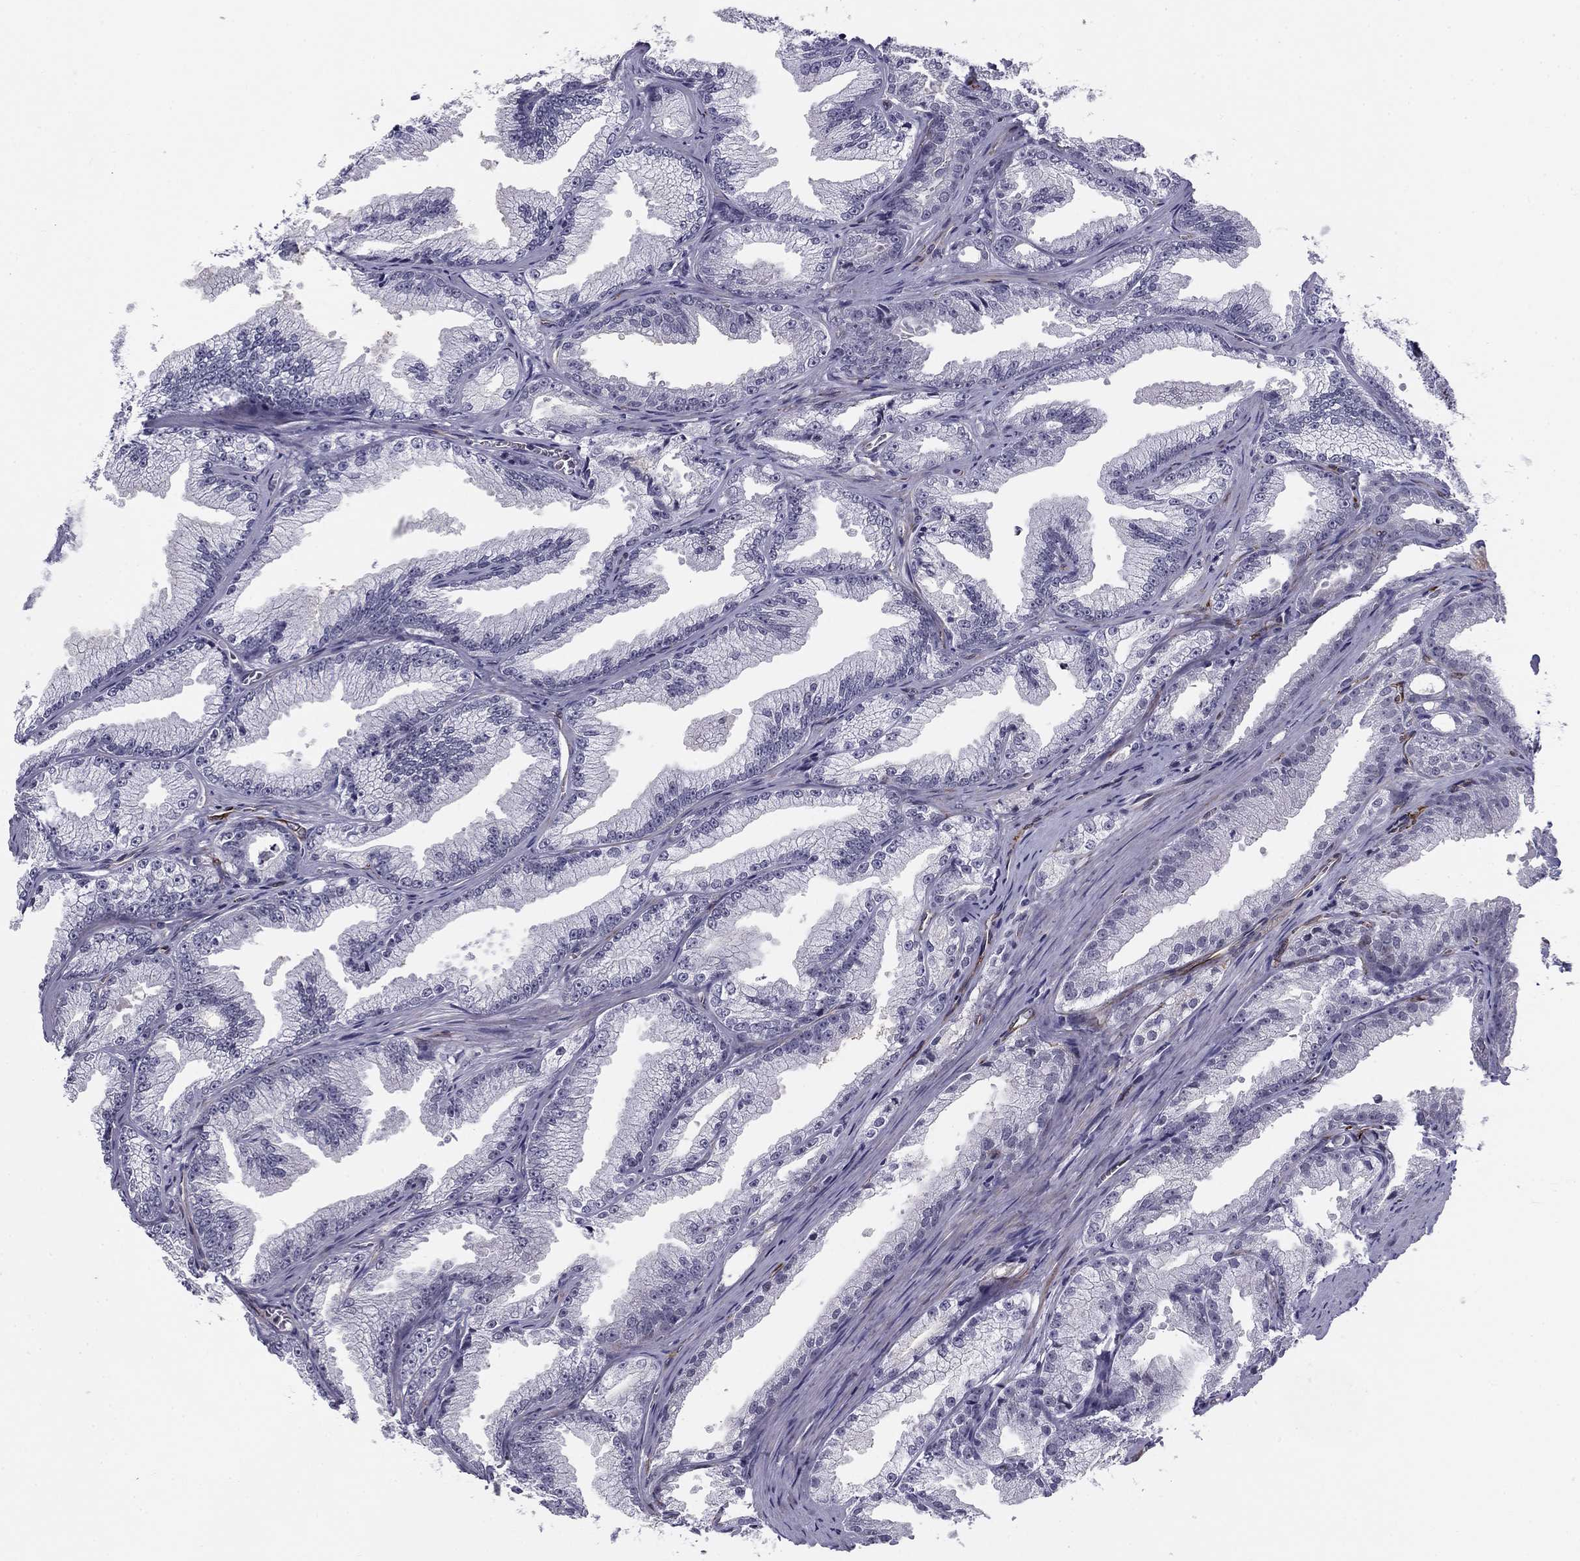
{"staining": {"intensity": "negative", "quantity": "none", "location": "none"}, "tissue": "prostate cancer", "cell_type": "Tumor cells", "image_type": "cancer", "snomed": [{"axis": "morphology", "description": "Adenocarcinoma, NOS"}, {"axis": "morphology", "description": "Adenocarcinoma, High grade"}, {"axis": "topography", "description": "Prostate"}], "caption": "Immunohistochemical staining of prostate cancer exhibits no significant expression in tumor cells.", "gene": "ANKS4B", "patient": {"sex": "male", "age": 70}}